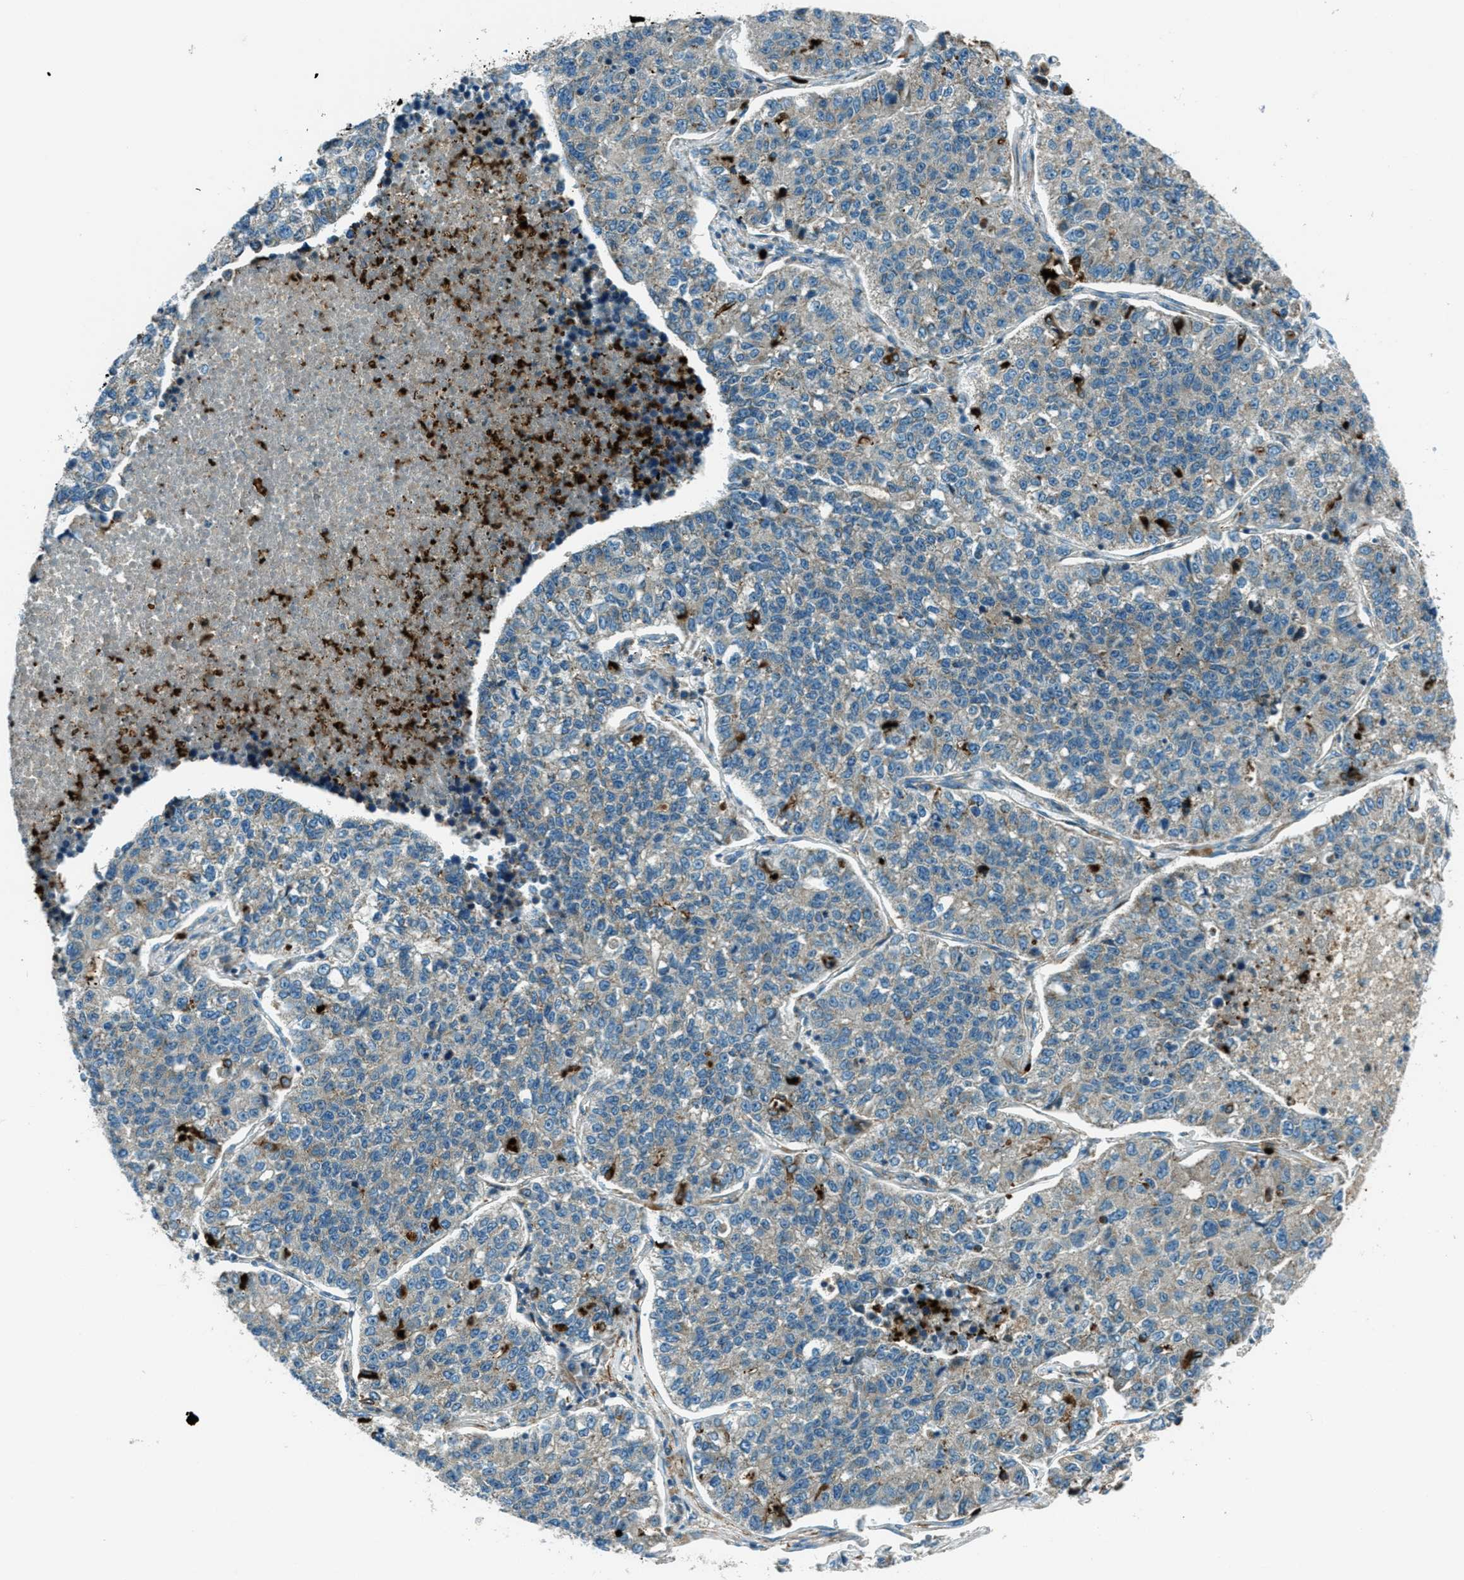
{"staining": {"intensity": "weak", "quantity": "<25%", "location": "cytoplasmic/membranous"}, "tissue": "lung cancer", "cell_type": "Tumor cells", "image_type": "cancer", "snomed": [{"axis": "morphology", "description": "Adenocarcinoma, NOS"}, {"axis": "topography", "description": "Lung"}], "caption": "A histopathology image of lung cancer (adenocarcinoma) stained for a protein exhibits no brown staining in tumor cells. (Immunohistochemistry, brightfield microscopy, high magnification).", "gene": "FAR1", "patient": {"sex": "male", "age": 49}}